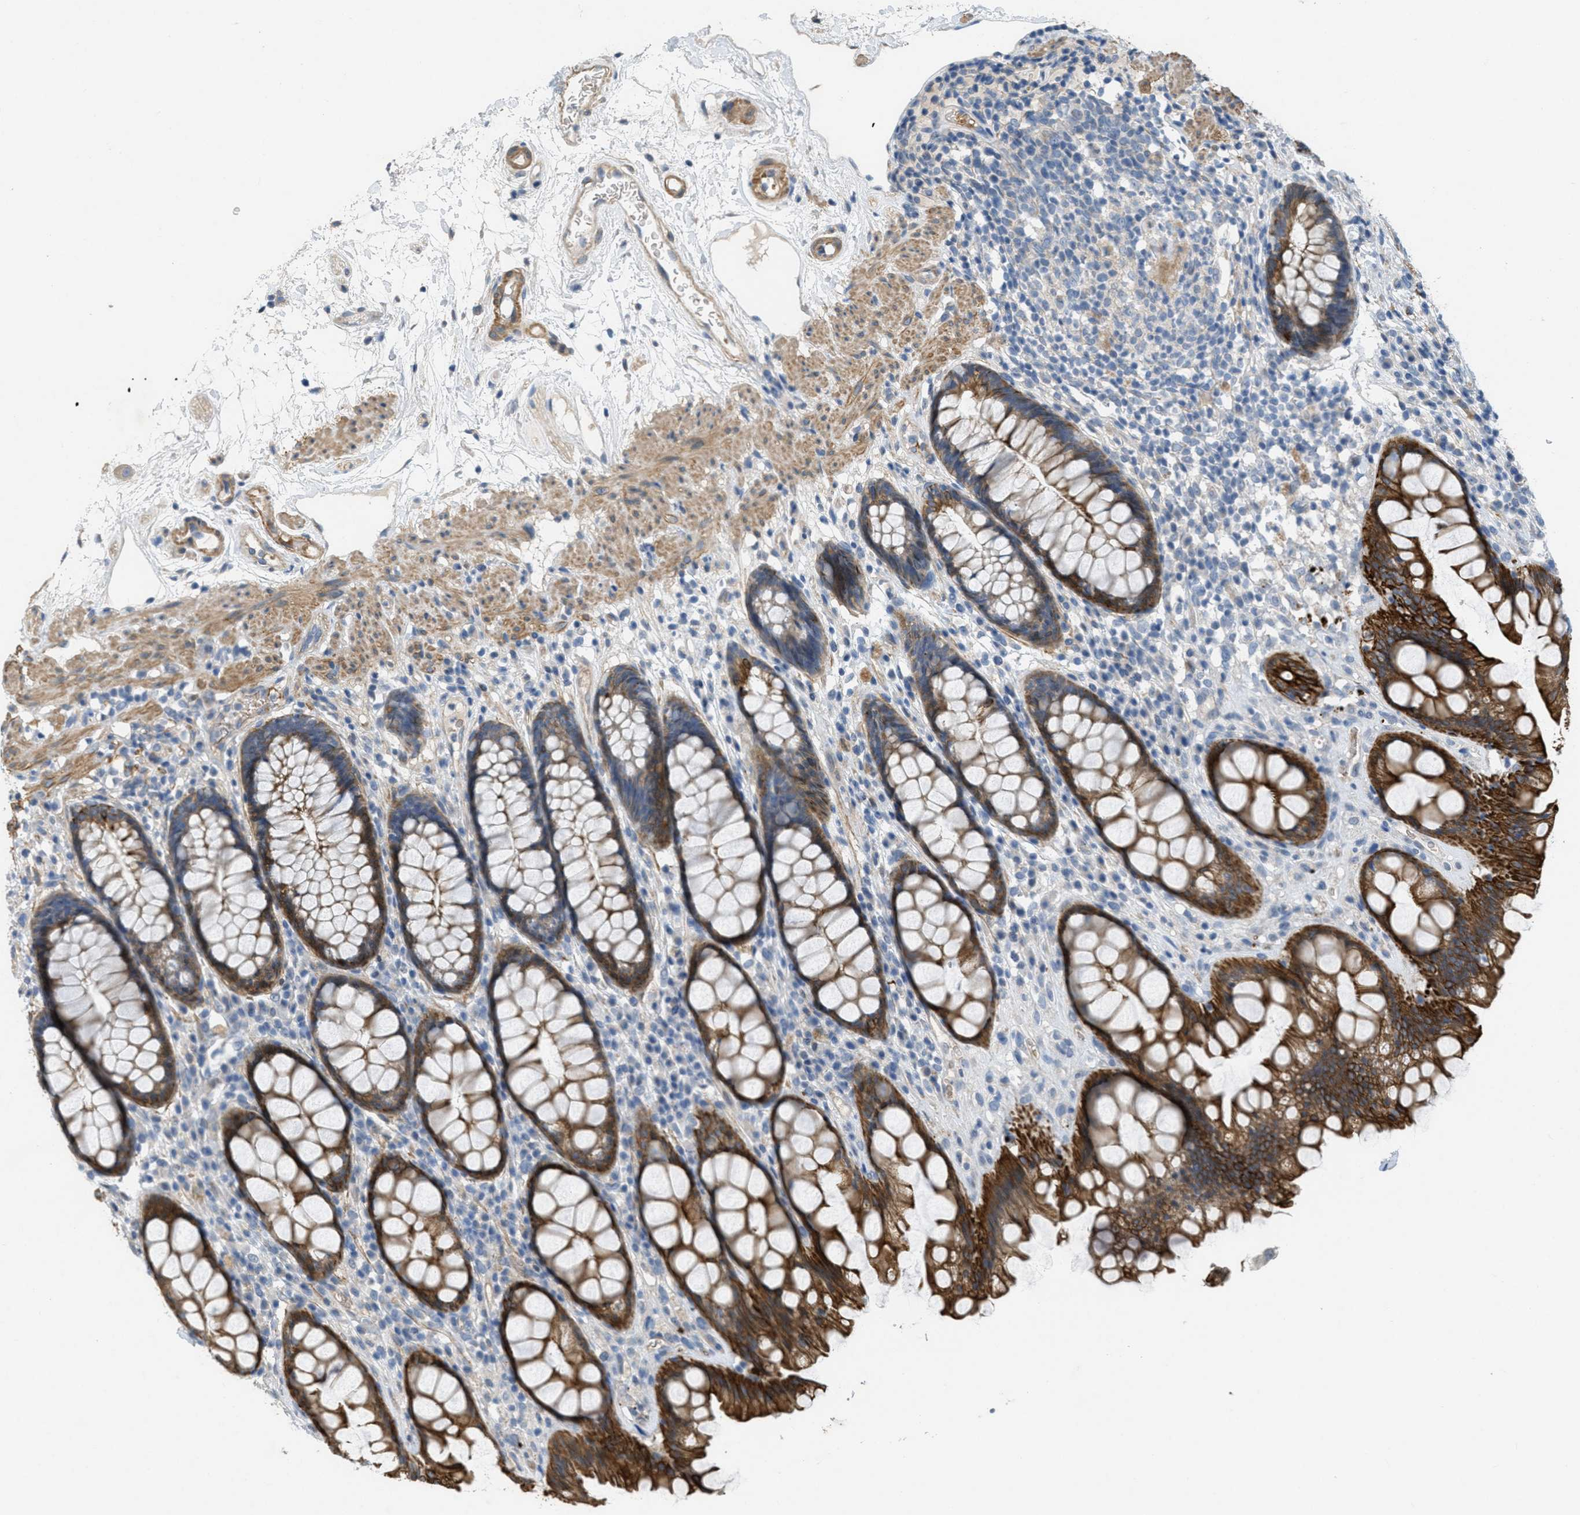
{"staining": {"intensity": "strong", "quantity": ">75%", "location": "cytoplasmic/membranous"}, "tissue": "rectum", "cell_type": "Glandular cells", "image_type": "normal", "snomed": [{"axis": "morphology", "description": "Normal tissue, NOS"}, {"axis": "topography", "description": "Rectum"}], "caption": "This image reveals IHC staining of normal rectum, with high strong cytoplasmic/membranous expression in about >75% of glandular cells.", "gene": "MRS2", "patient": {"sex": "male", "age": 64}}